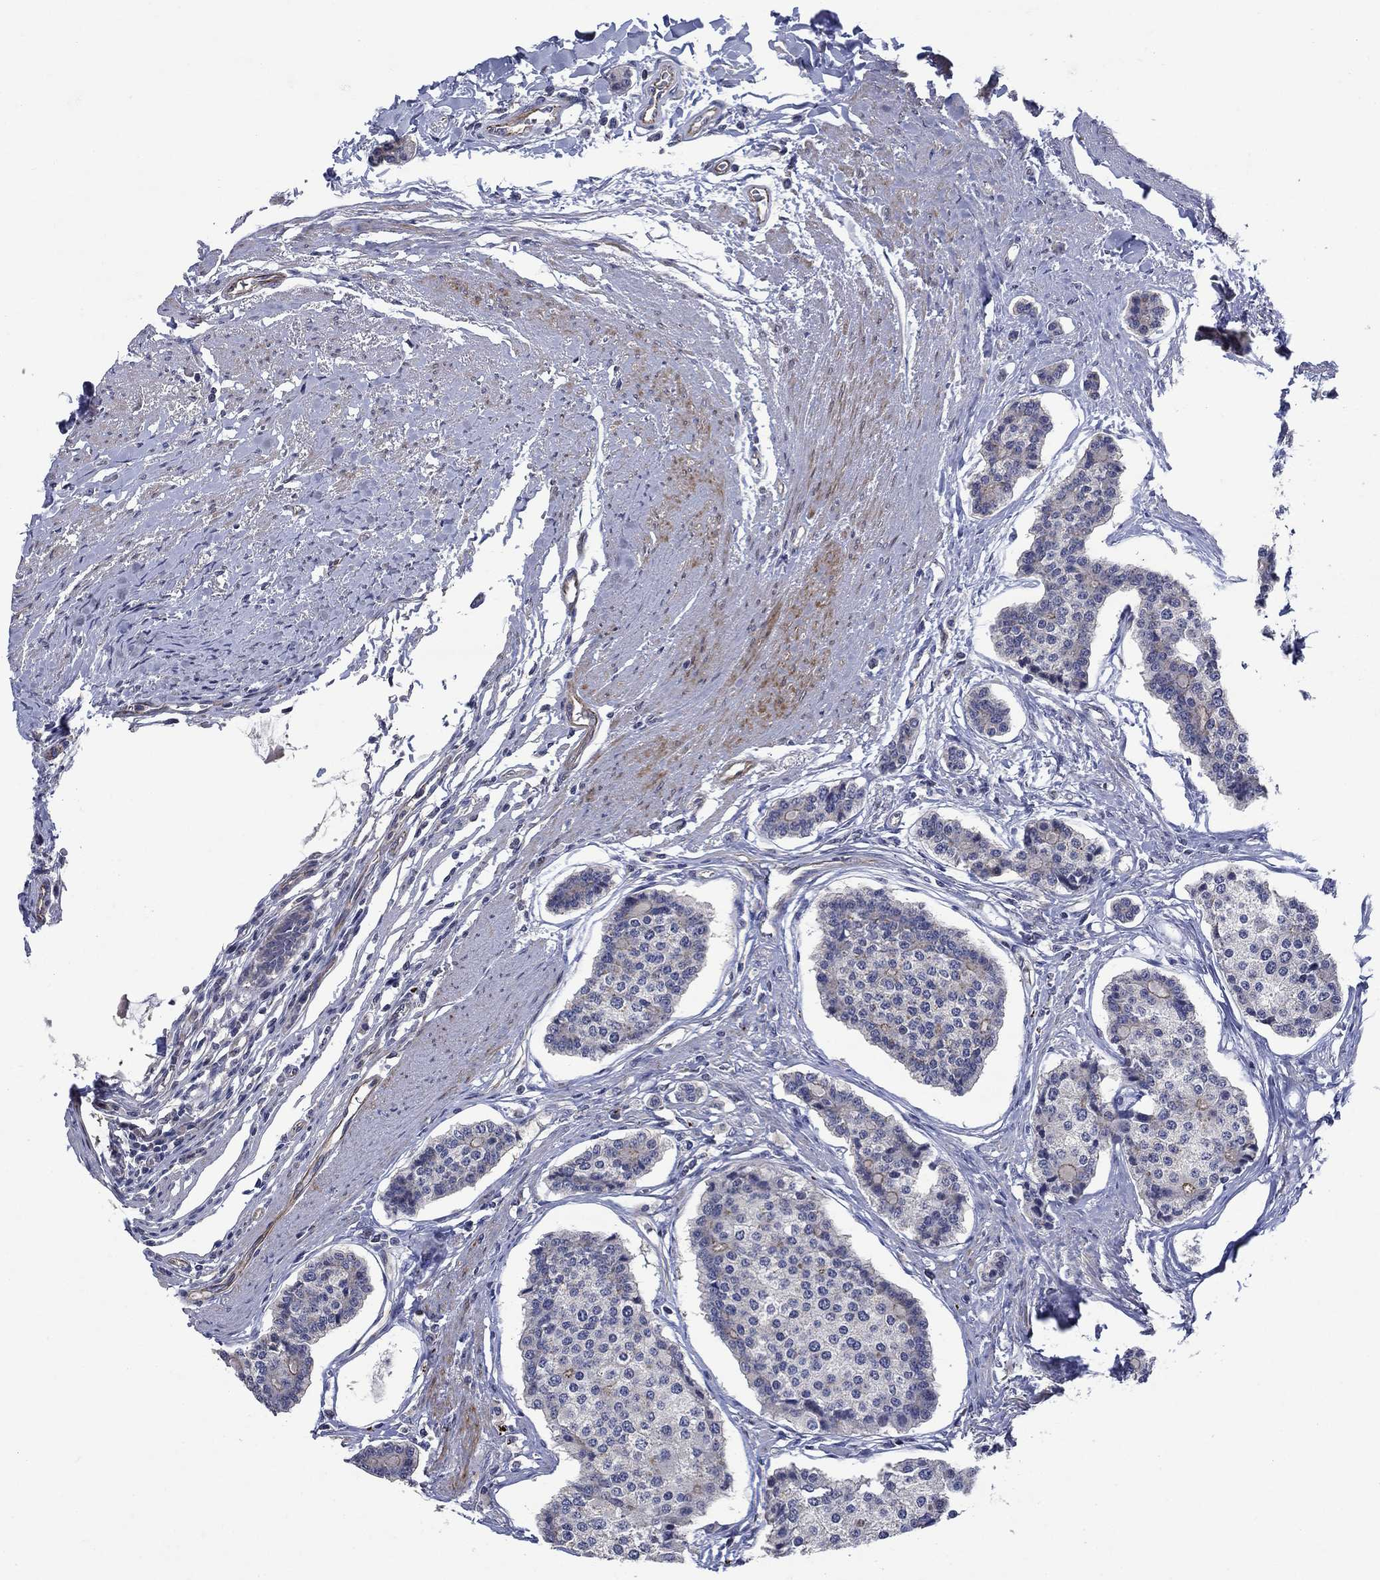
{"staining": {"intensity": "negative", "quantity": "none", "location": "none"}, "tissue": "carcinoid", "cell_type": "Tumor cells", "image_type": "cancer", "snomed": [{"axis": "morphology", "description": "Carcinoid, malignant, NOS"}, {"axis": "topography", "description": "Small intestine"}], "caption": "The photomicrograph shows no staining of tumor cells in carcinoid.", "gene": "SLC7A1", "patient": {"sex": "female", "age": 65}}